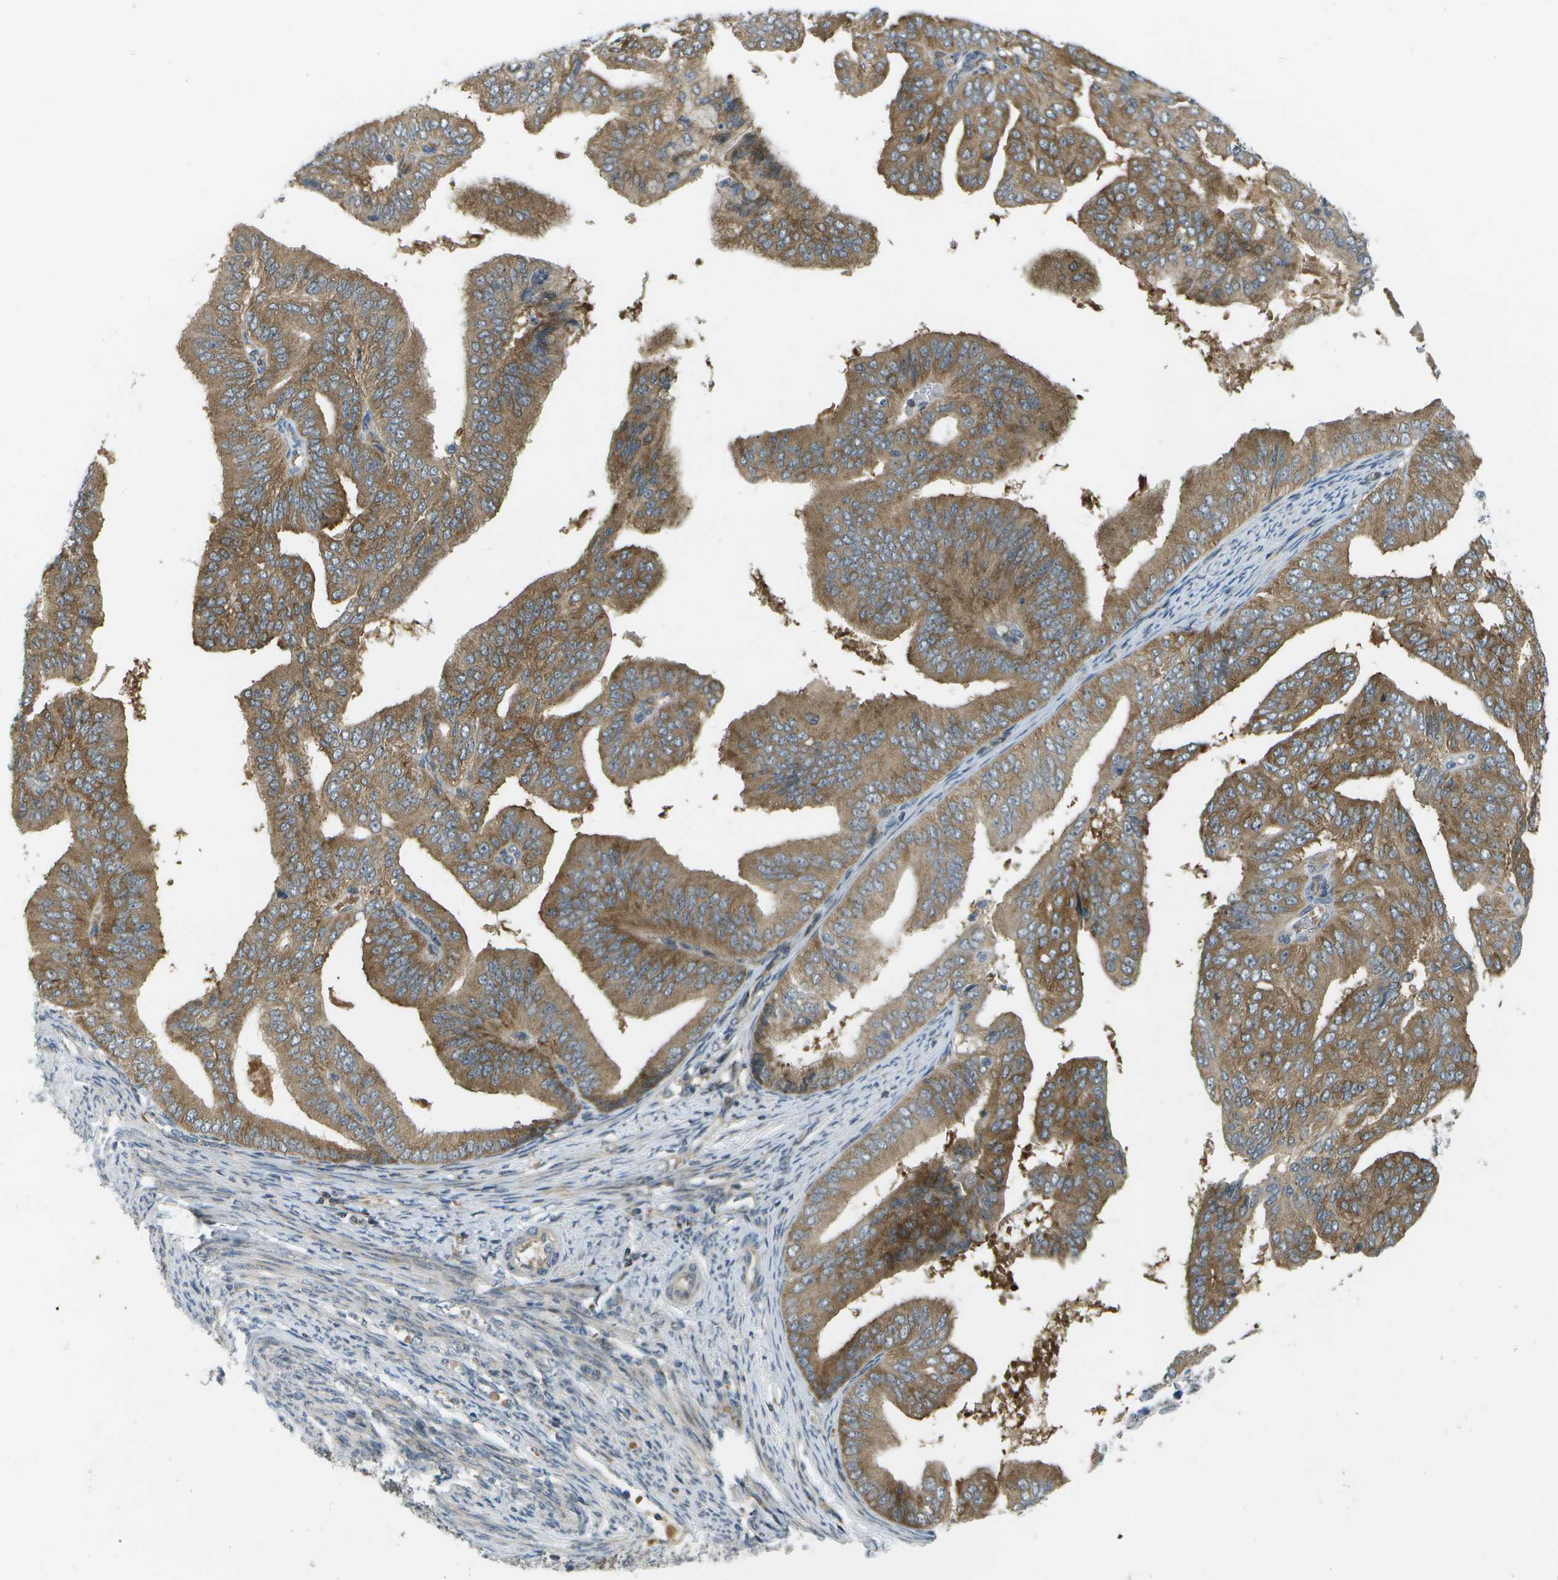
{"staining": {"intensity": "moderate", "quantity": ">75%", "location": "cytoplasmic/membranous"}, "tissue": "endometrial cancer", "cell_type": "Tumor cells", "image_type": "cancer", "snomed": [{"axis": "morphology", "description": "Adenocarcinoma, NOS"}, {"axis": "topography", "description": "Endometrium"}], "caption": "This photomicrograph exhibits immunohistochemistry (IHC) staining of endometrial cancer, with medium moderate cytoplasmic/membranous expression in approximately >75% of tumor cells.", "gene": "WNK2", "patient": {"sex": "female", "age": 58}}